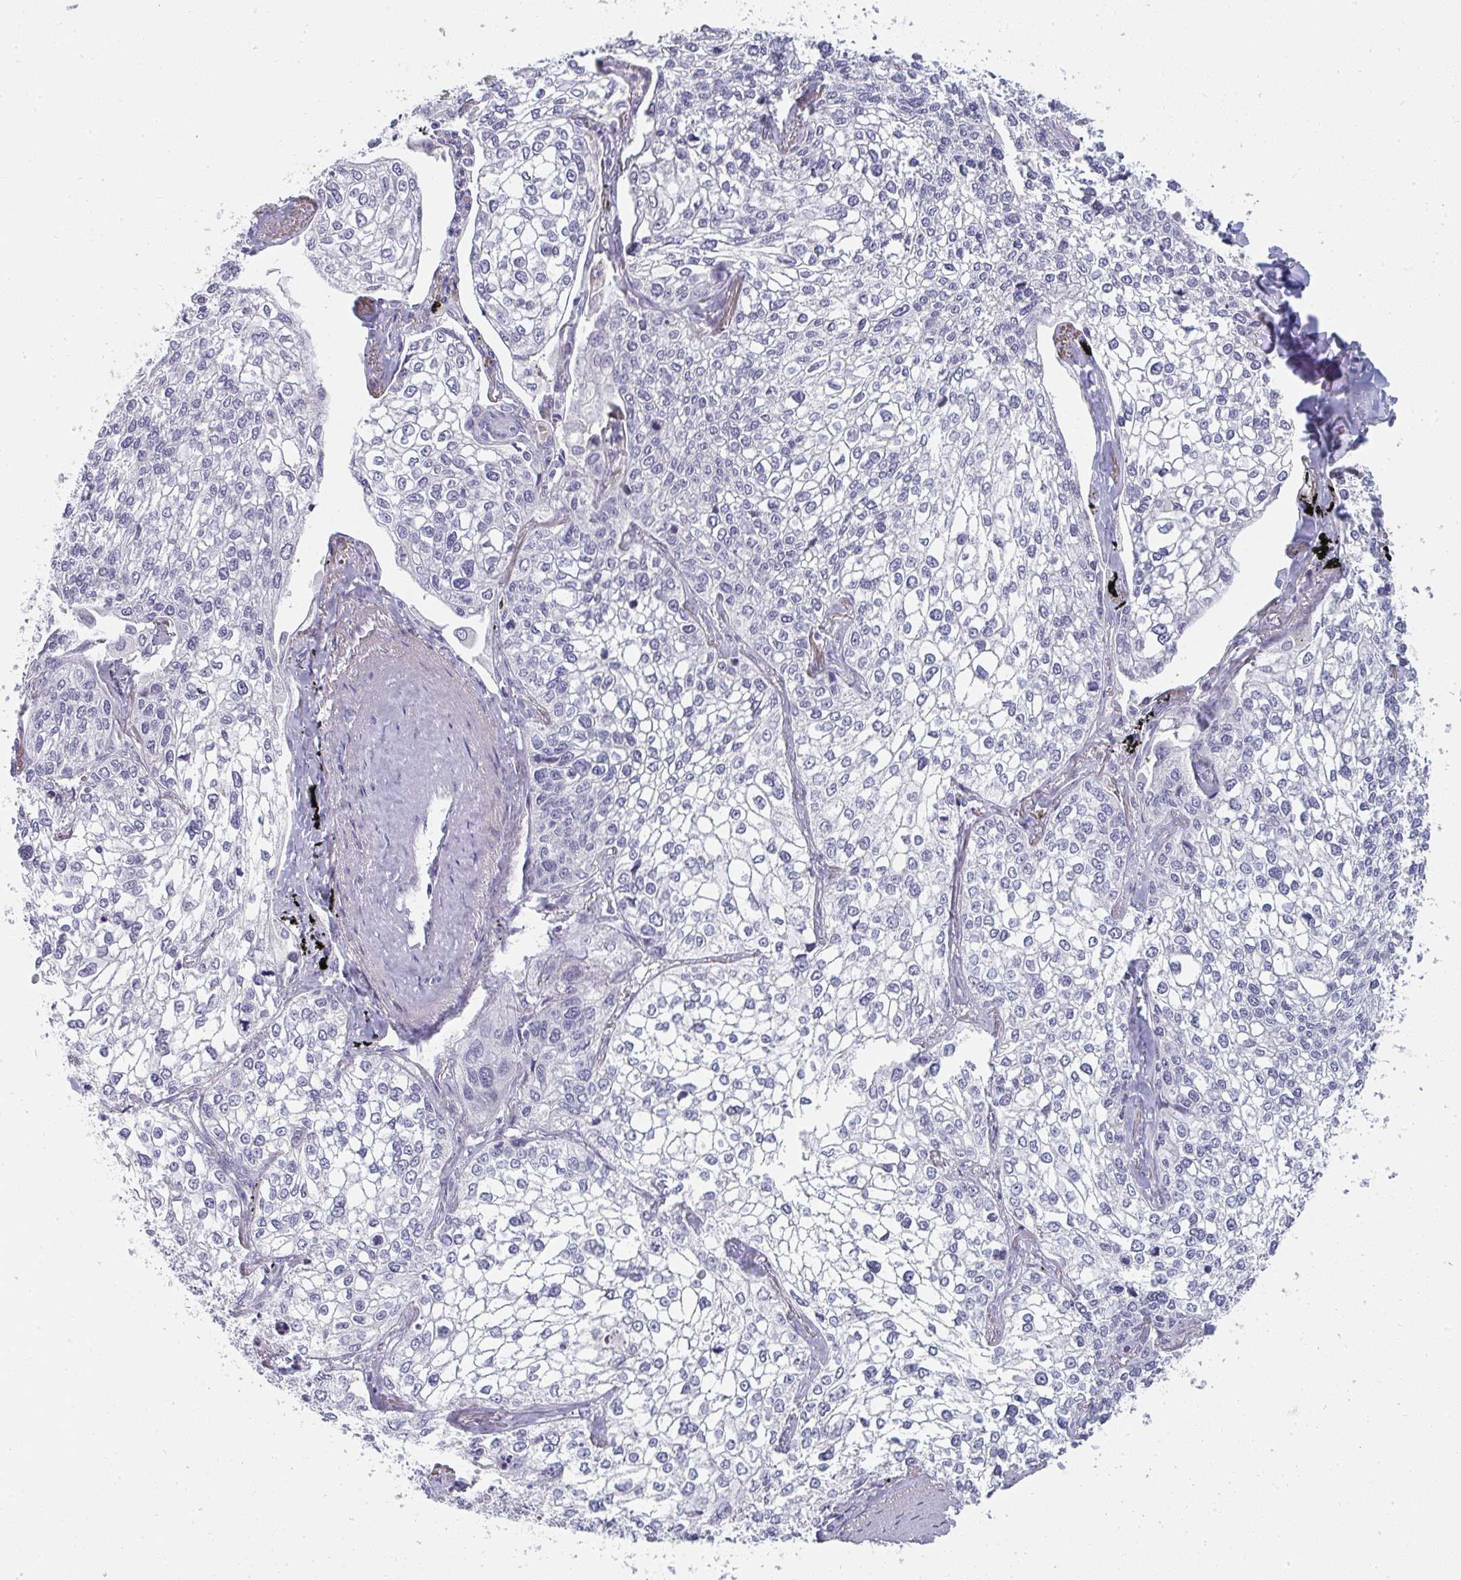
{"staining": {"intensity": "negative", "quantity": "none", "location": "none"}, "tissue": "lung cancer", "cell_type": "Tumor cells", "image_type": "cancer", "snomed": [{"axis": "morphology", "description": "Squamous cell carcinoma, NOS"}, {"axis": "topography", "description": "Lung"}], "caption": "The IHC micrograph has no significant positivity in tumor cells of squamous cell carcinoma (lung) tissue.", "gene": "SHB", "patient": {"sex": "male", "age": 74}}